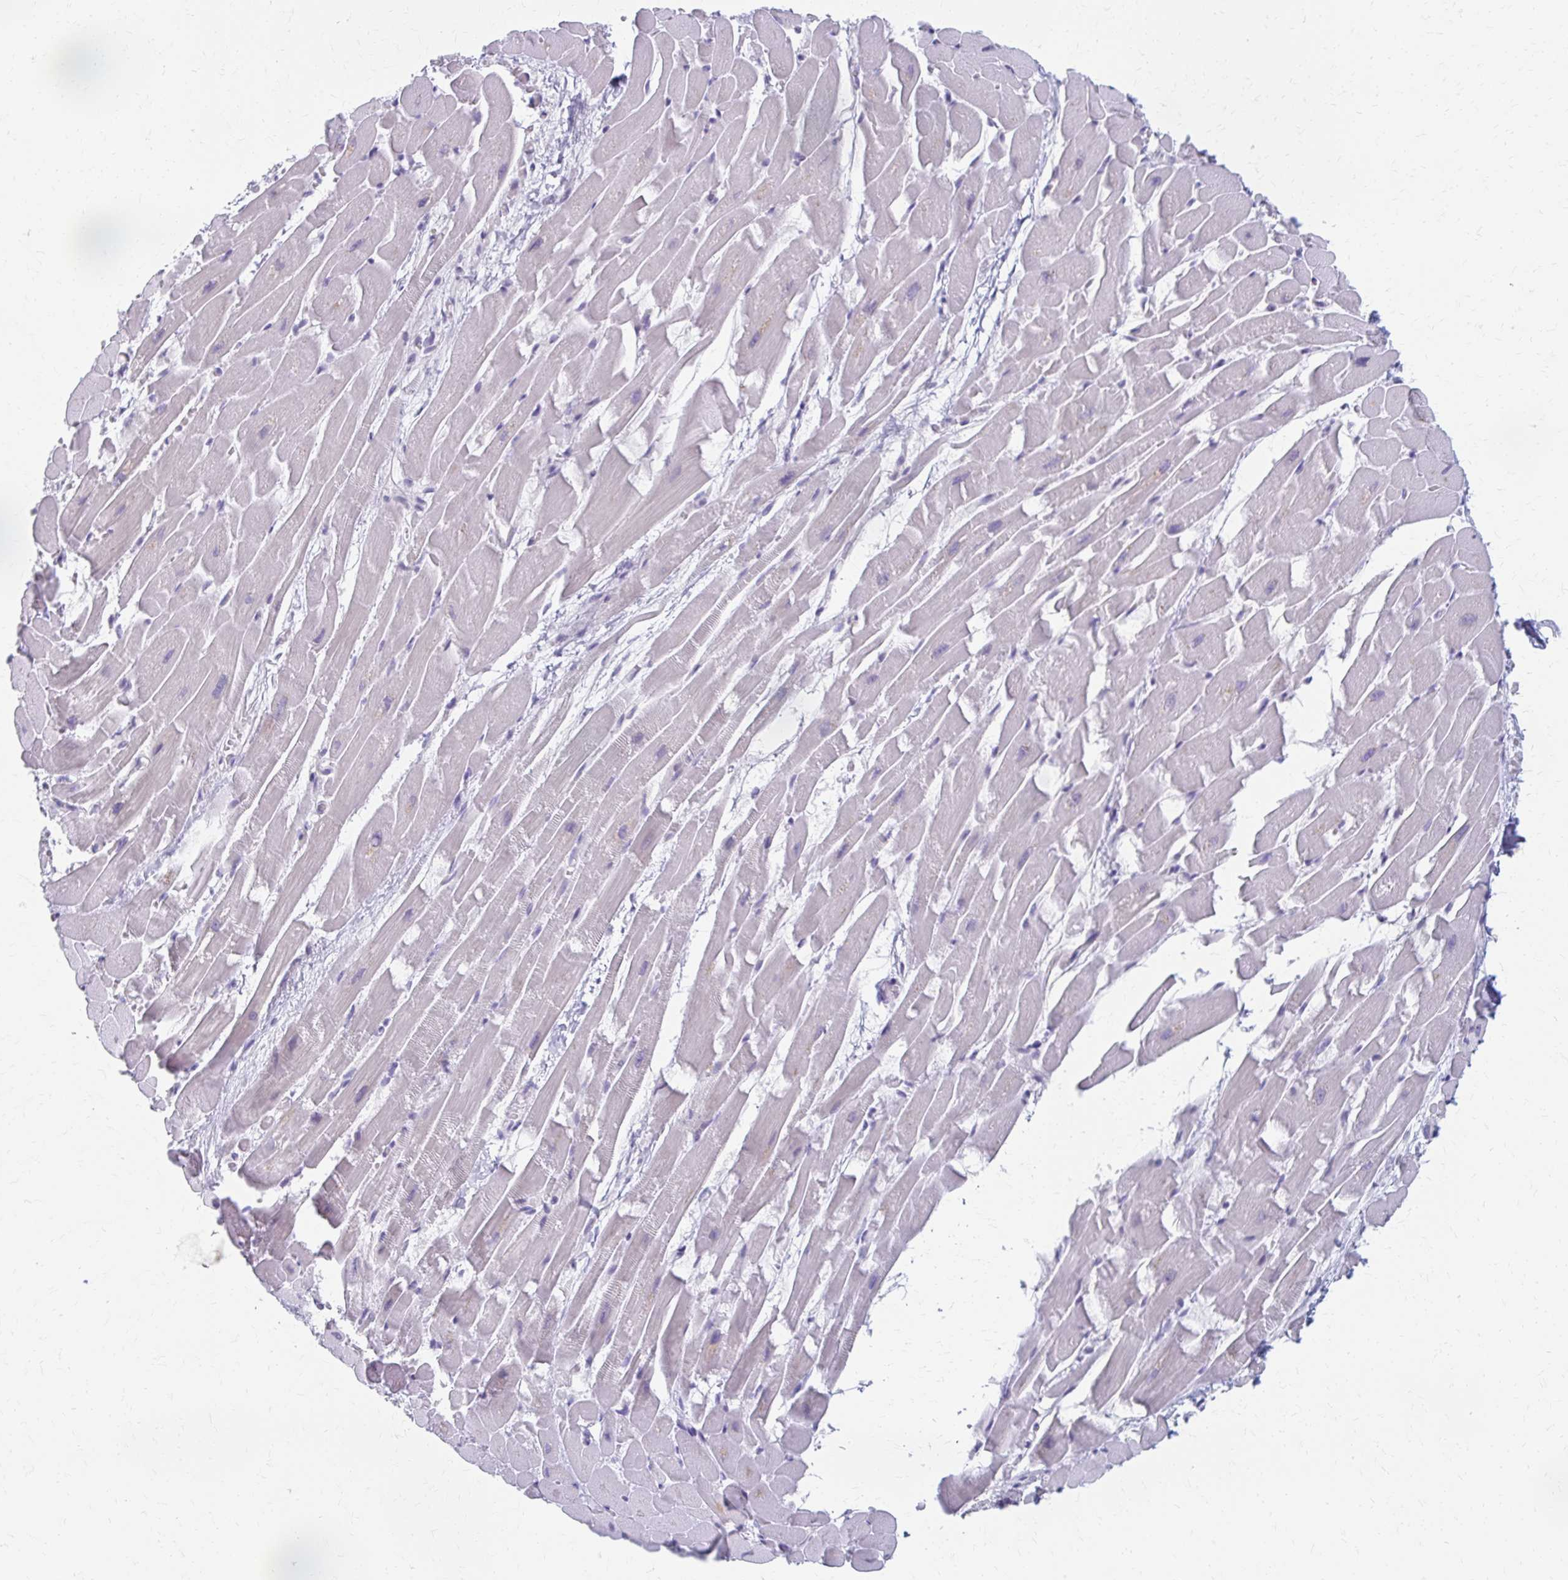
{"staining": {"intensity": "negative", "quantity": "none", "location": "none"}, "tissue": "heart muscle", "cell_type": "Cardiomyocytes", "image_type": "normal", "snomed": [{"axis": "morphology", "description": "Normal tissue, NOS"}, {"axis": "topography", "description": "Heart"}], "caption": "Normal heart muscle was stained to show a protein in brown. There is no significant positivity in cardiomyocytes. Brightfield microscopy of IHC stained with DAB (3,3'-diaminobenzidine) (brown) and hematoxylin (blue), captured at high magnification.", "gene": "CYB5A", "patient": {"sex": "male", "age": 37}}